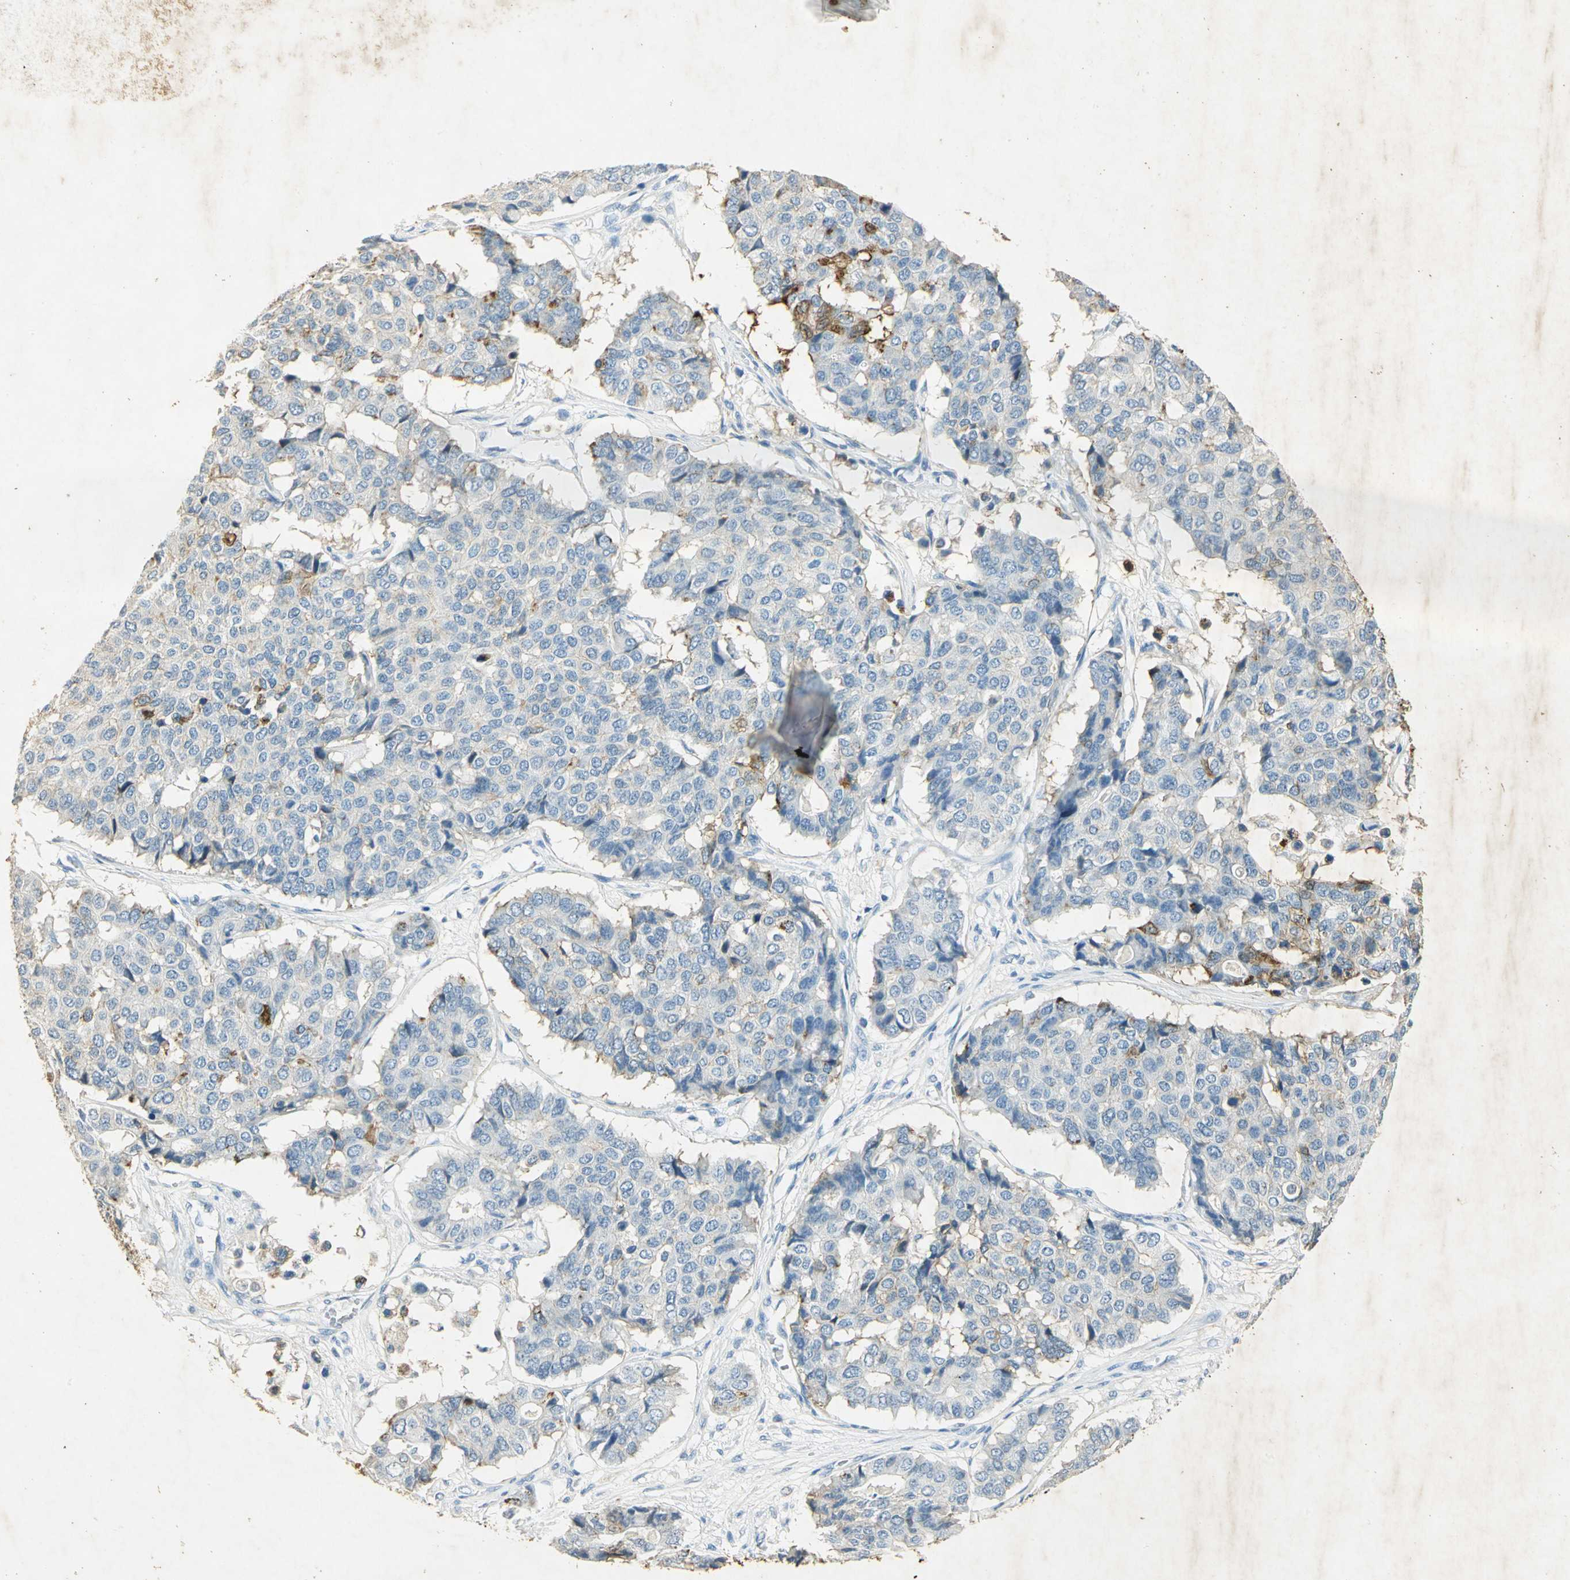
{"staining": {"intensity": "moderate", "quantity": "<25%", "location": "cytoplasmic/membranous"}, "tissue": "pancreatic cancer", "cell_type": "Tumor cells", "image_type": "cancer", "snomed": [{"axis": "morphology", "description": "Adenocarcinoma, NOS"}, {"axis": "topography", "description": "Pancreas"}], "caption": "IHC micrograph of human pancreatic cancer (adenocarcinoma) stained for a protein (brown), which shows low levels of moderate cytoplasmic/membranous staining in approximately <25% of tumor cells.", "gene": "ANXA4", "patient": {"sex": "male", "age": 50}}